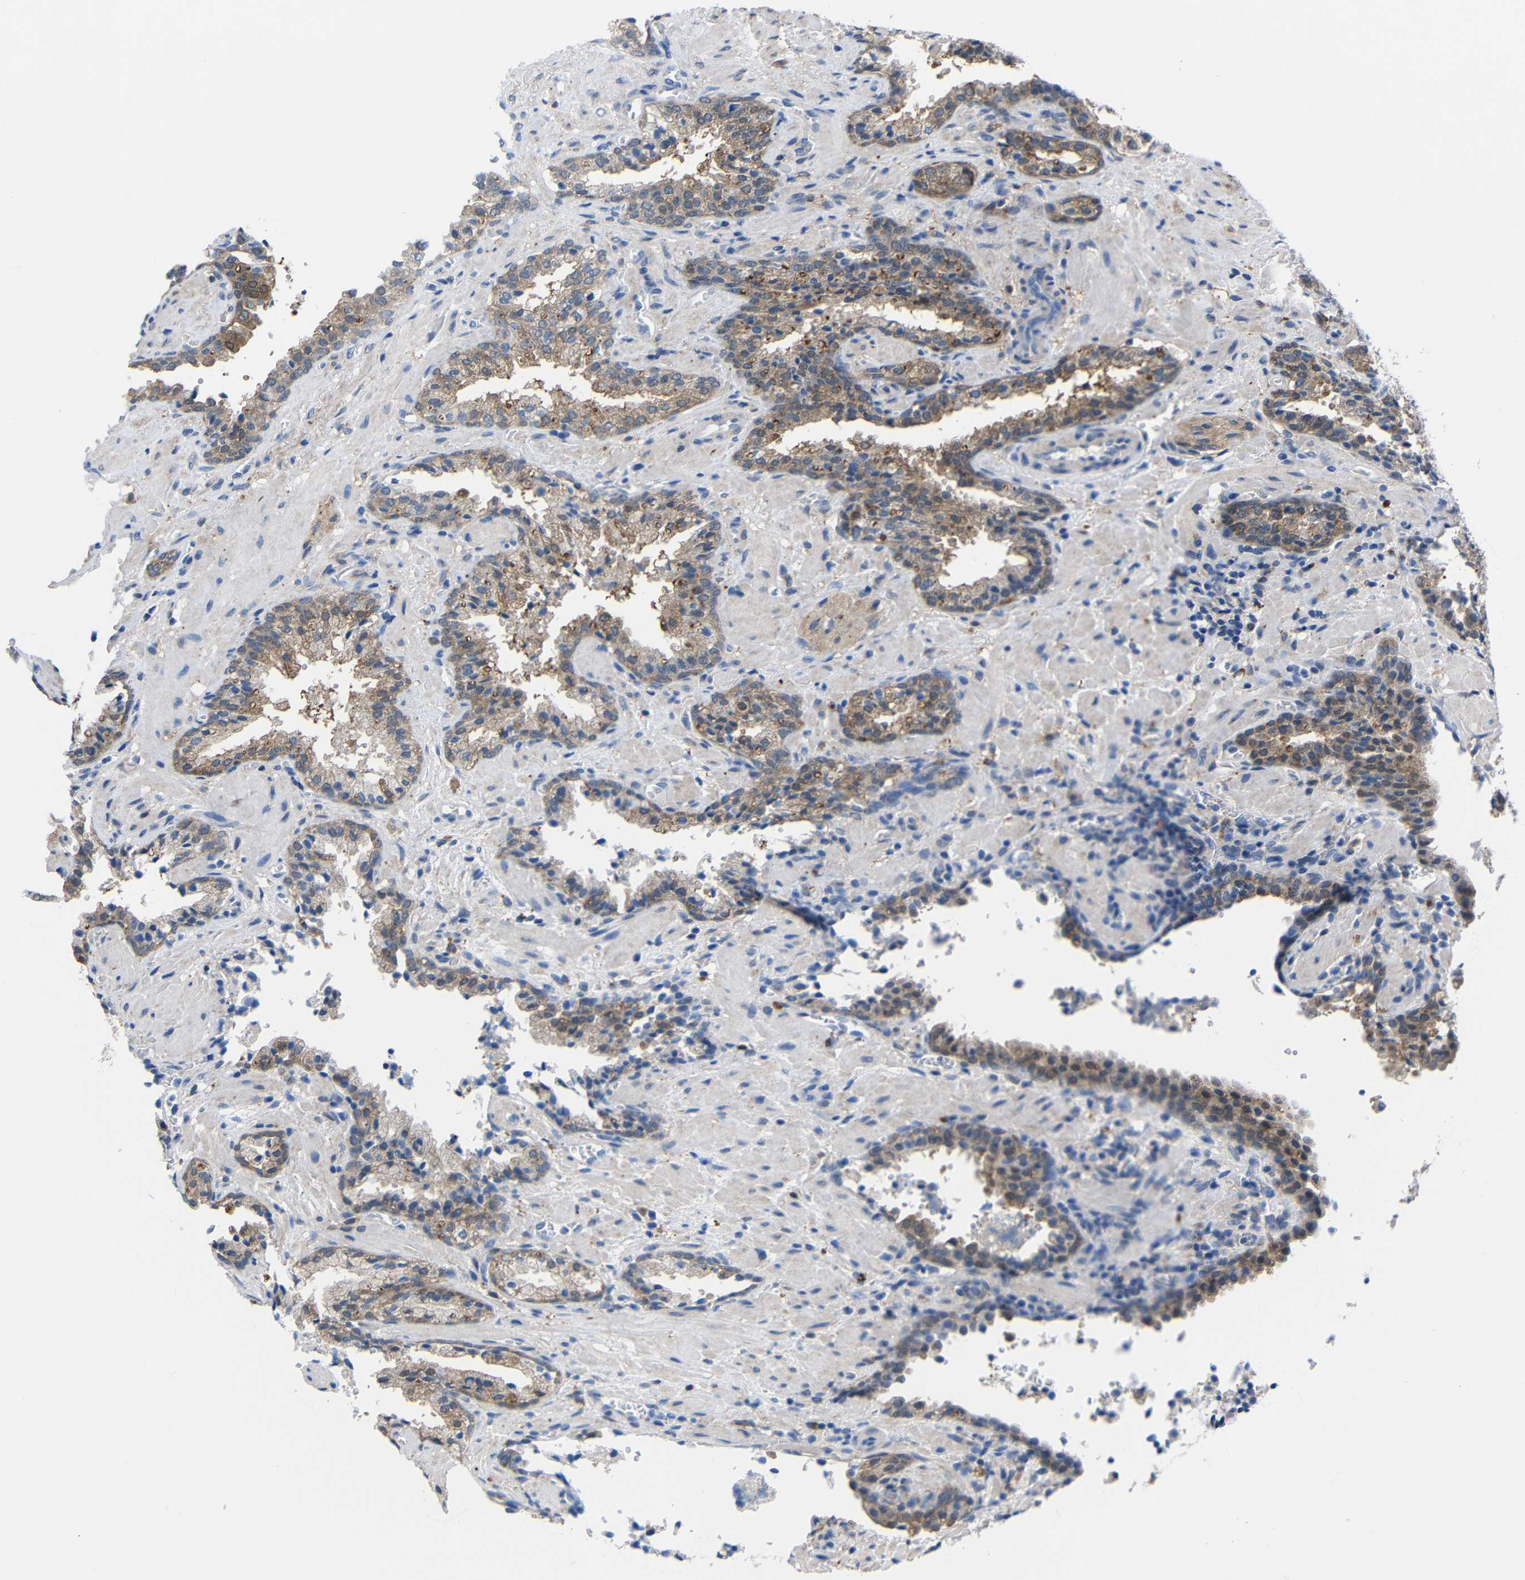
{"staining": {"intensity": "moderate", "quantity": ">75%", "location": "cytoplasmic/membranous"}, "tissue": "prostate cancer", "cell_type": "Tumor cells", "image_type": "cancer", "snomed": [{"axis": "morphology", "description": "Adenocarcinoma, High grade"}, {"axis": "topography", "description": "Prostate"}], "caption": "This is a micrograph of immunohistochemistry (IHC) staining of prostate adenocarcinoma (high-grade), which shows moderate staining in the cytoplasmic/membranous of tumor cells.", "gene": "PEBP1", "patient": {"sex": "male", "age": 58}}